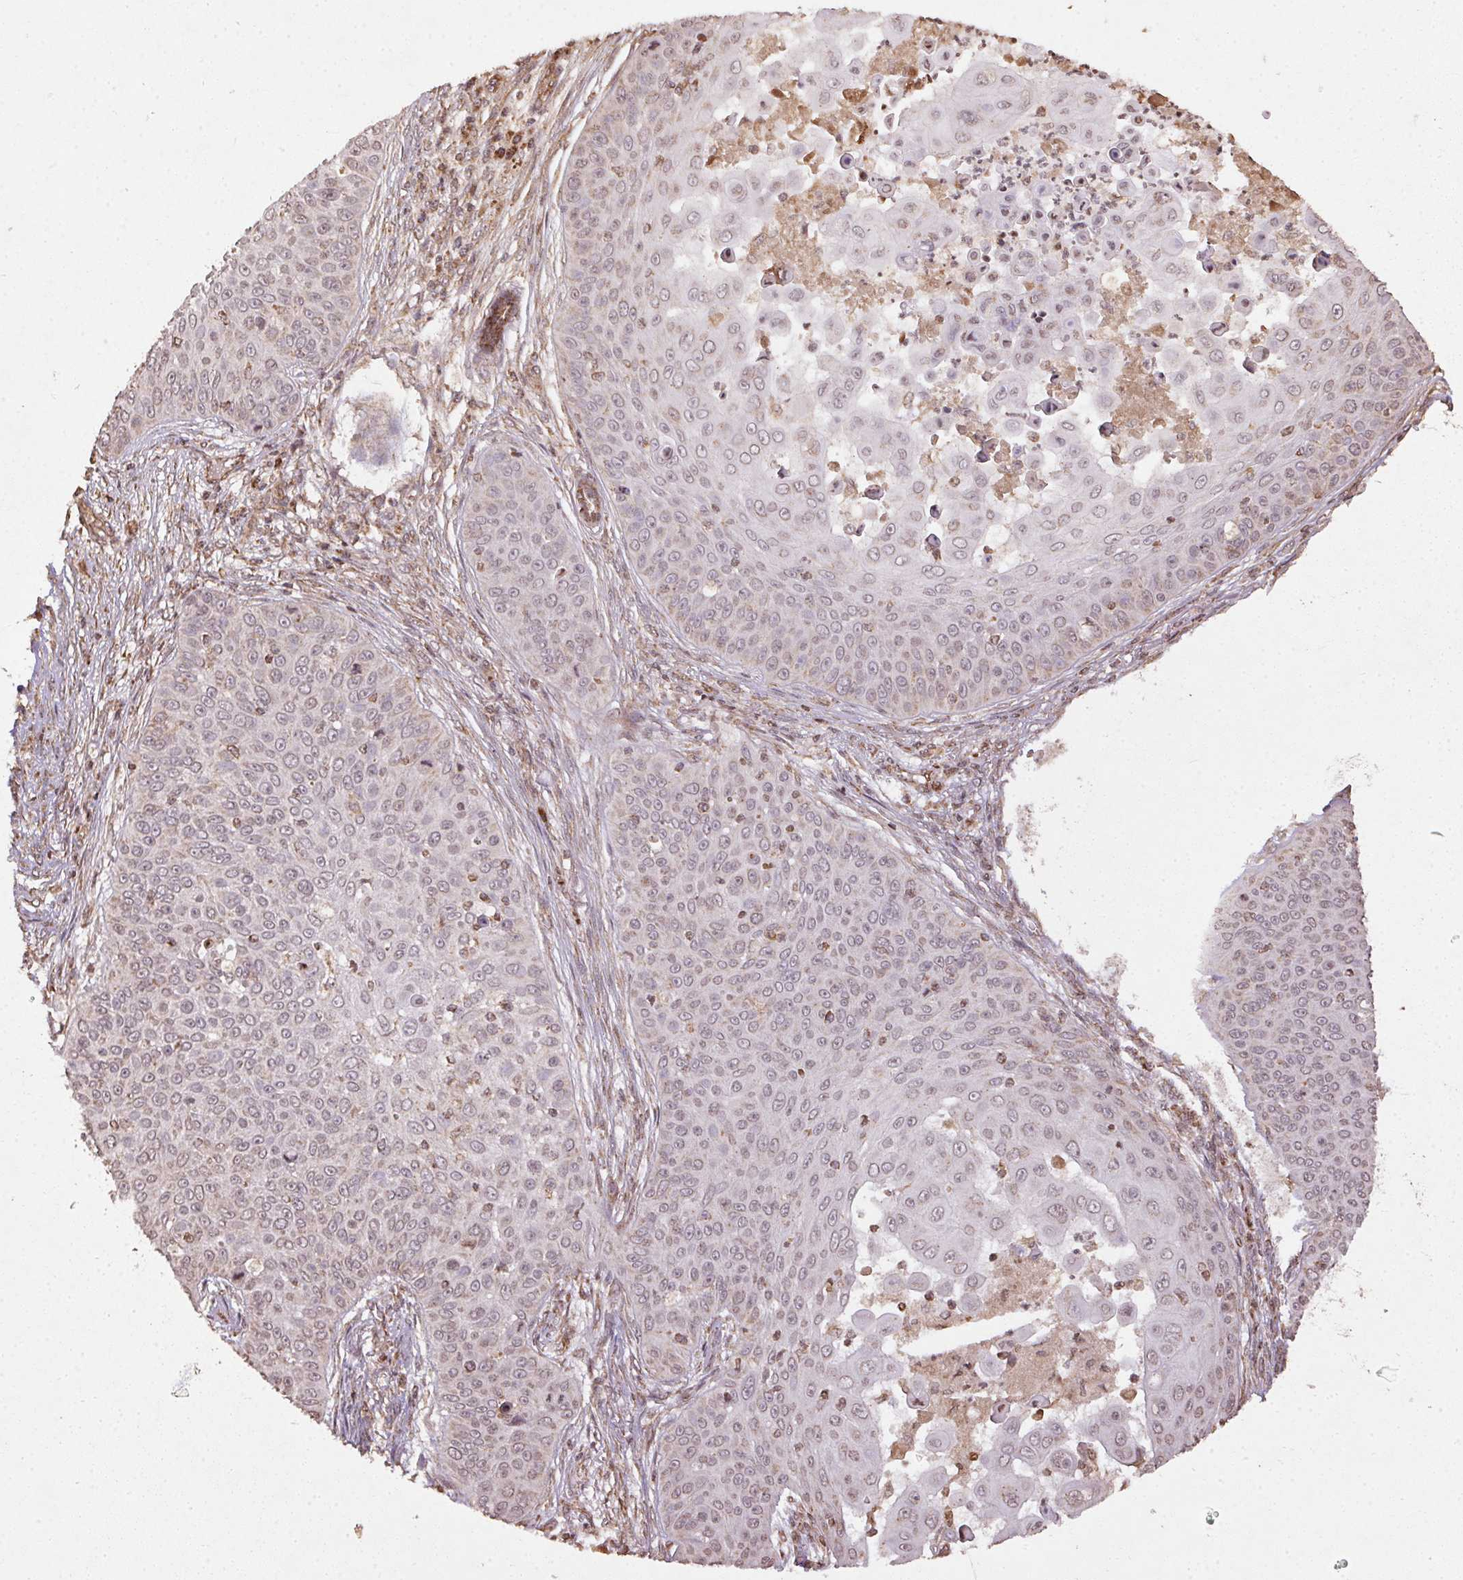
{"staining": {"intensity": "weak", "quantity": "<25%", "location": "cytoplasmic/membranous"}, "tissue": "skin cancer", "cell_type": "Tumor cells", "image_type": "cancer", "snomed": [{"axis": "morphology", "description": "Squamous cell carcinoma, NOS"}, {"axis": "topography", "description": "Skin"}], "caption": "This is an IHC histopathology image of human skin cancer. There is no expression in tumor cells.", "gene": "SPRED2", "patient": {"sex": "male", "age": 82}}